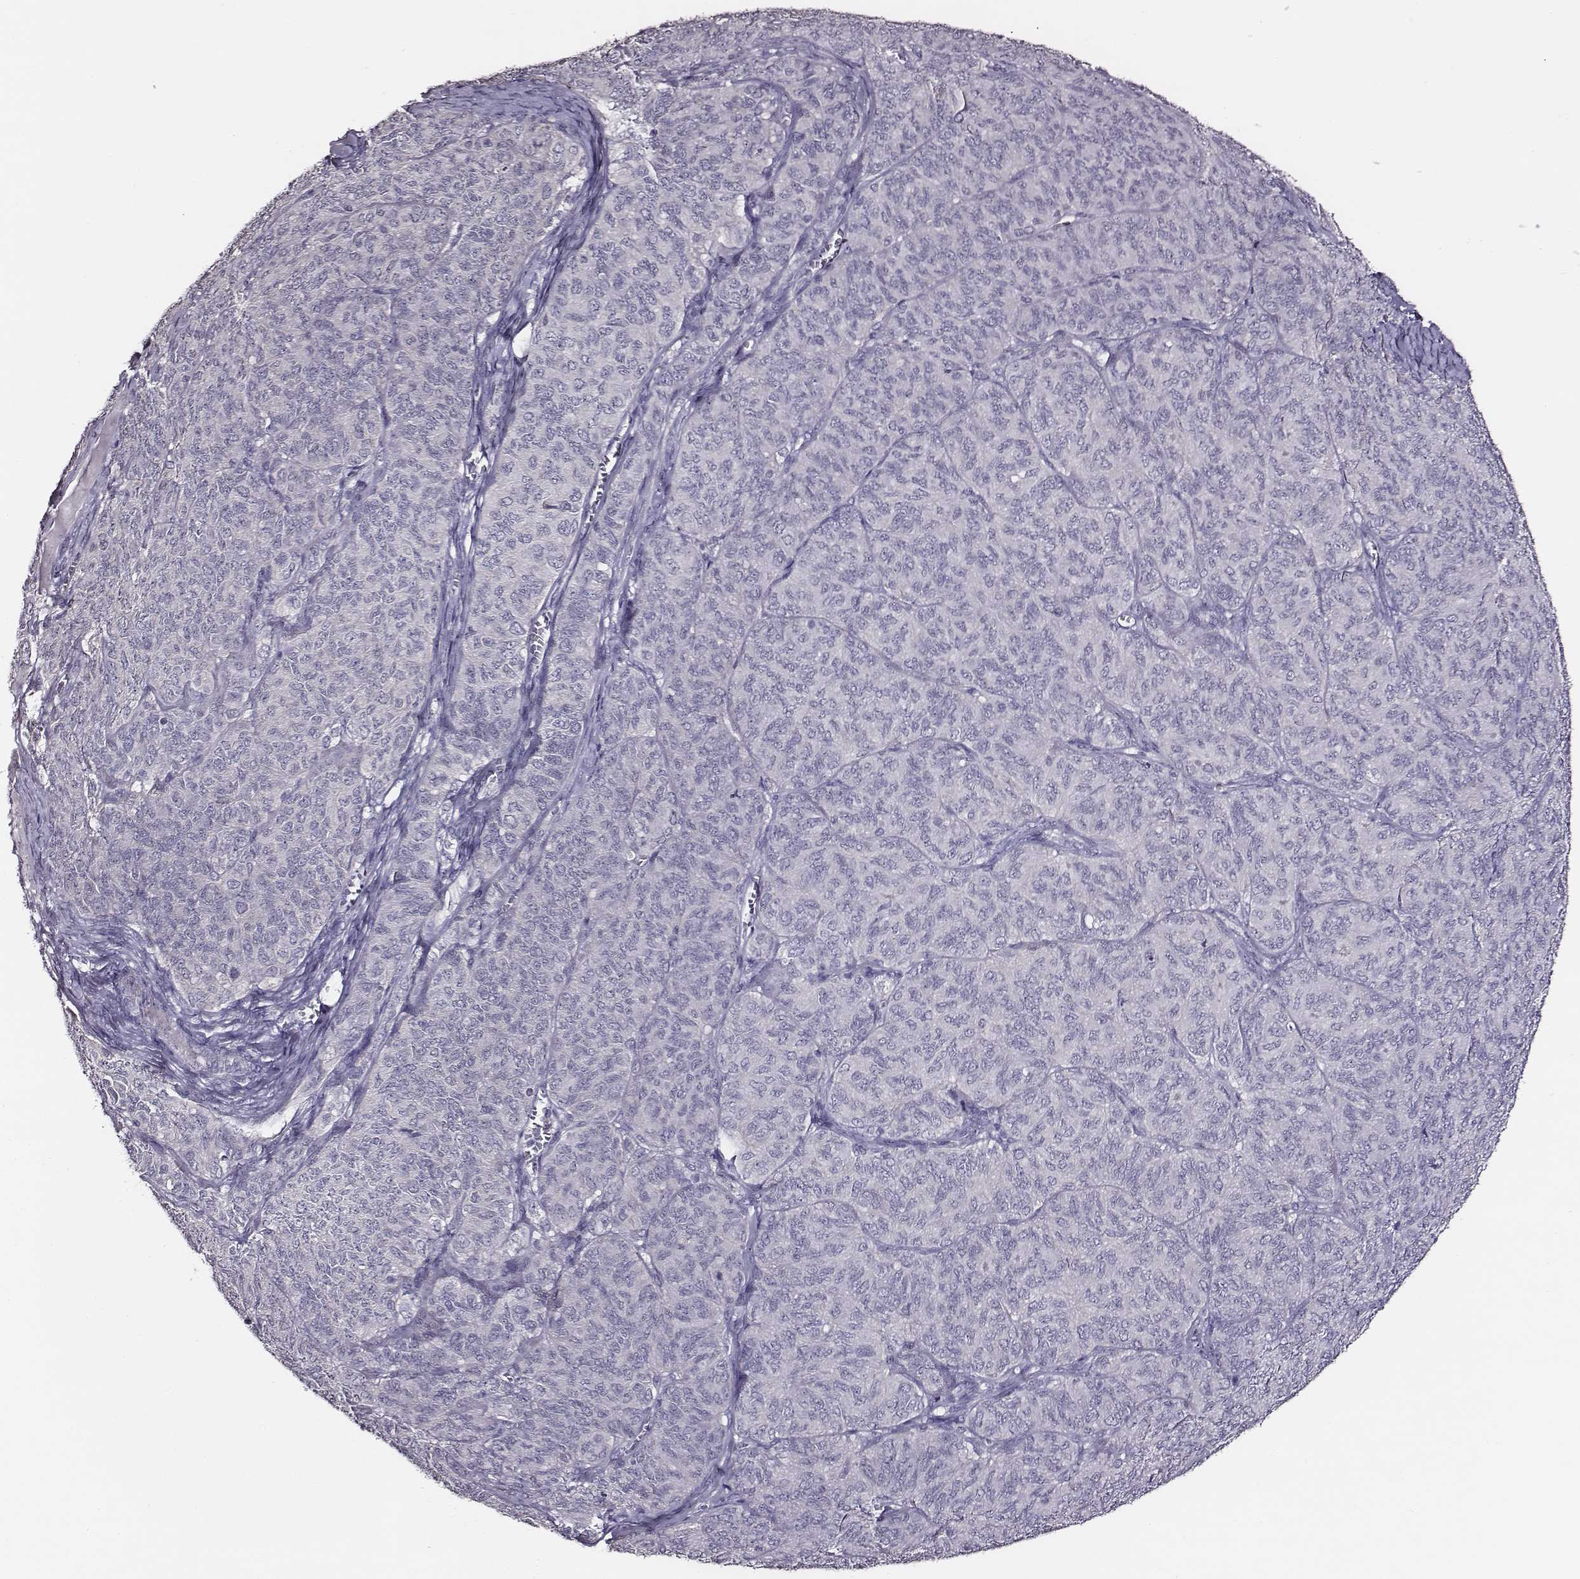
{"staining": {"intensity": "negative", "quantity": "none", "location": "none"}, "tissue": "ovarian cancer", "cell_type": "Tumor cells", "image_type": "cancer", "snomed": [{"axis": "morphology", "description": "Carcinoma, endometroid"}, {"axis": "topography", "description": "Ovary"}], "caption": "Immunohistochemical staining of human ovarian endometroid carcinoma displays no significant staining in tumor cells. The staining was performed using DAB (3,3'-diaminobenzidine) to visualize the protein expression in brown, while the nuclei were stained in blue with hematoxylin (Magnification: 20x).", "gene": "AADAT", "patient": {"sex": "female", "age": 80}}